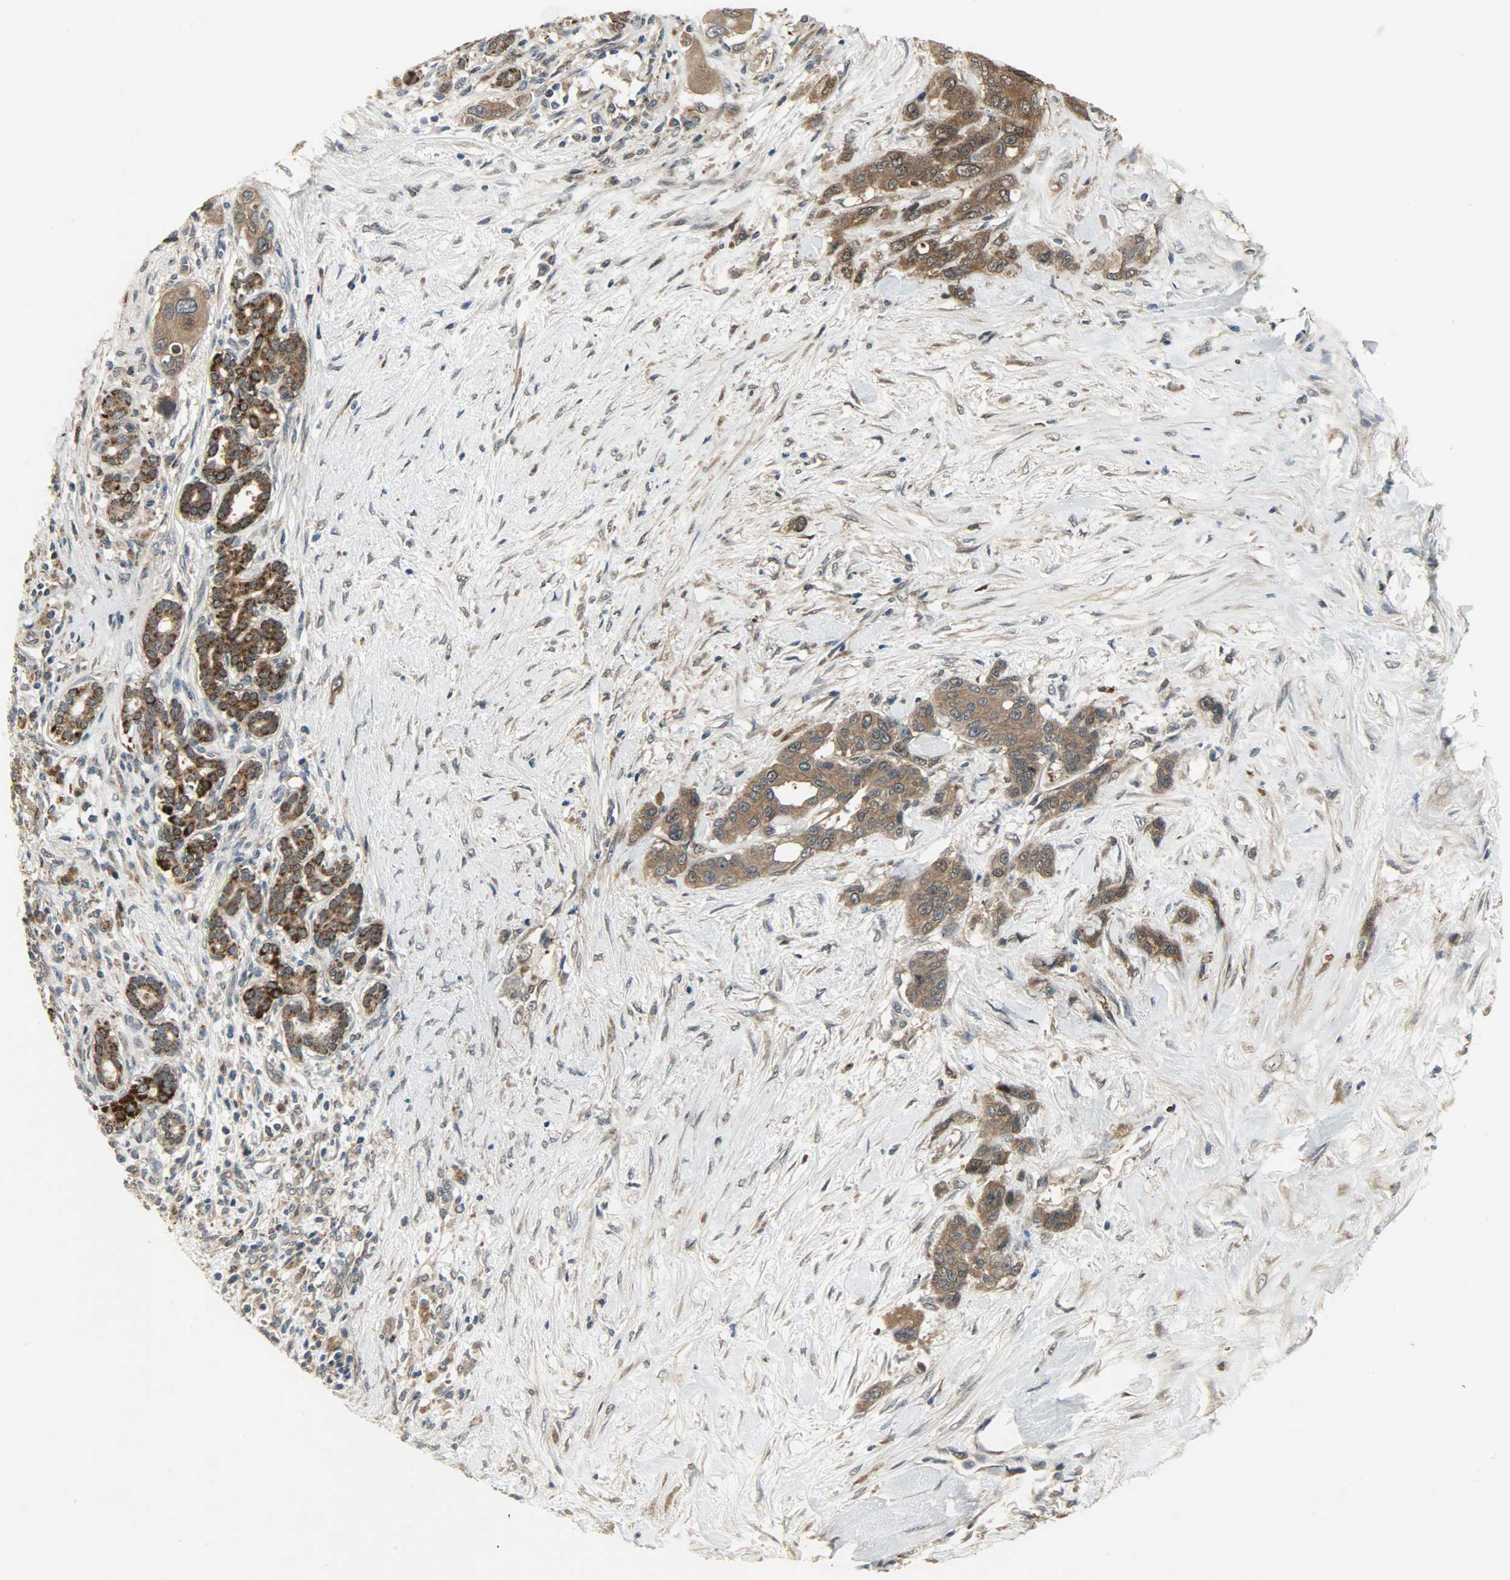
{"staining": {"intensity": "strong", "quantity": ">75%", "location": "cytoplasmic/membranous,nuclear"}, "tissue": "pancreatic cancer", "cell_type": "Tumor cells", "image_type": "cancer", "snomed": [{"axis": "morphology", "description": "Adenocarcinoma, NOS"}, {"axis": "topography", "description": "Pancreas"}], "caption": "The image reveals staining of adenocarcinoma (pancreatic), revealing strong cytoplasmic/membranous and nuclear protein positivity (brown color) within tumor cells.", "gene": "AMT", "patient": {"sex": "male", "age": 46}}